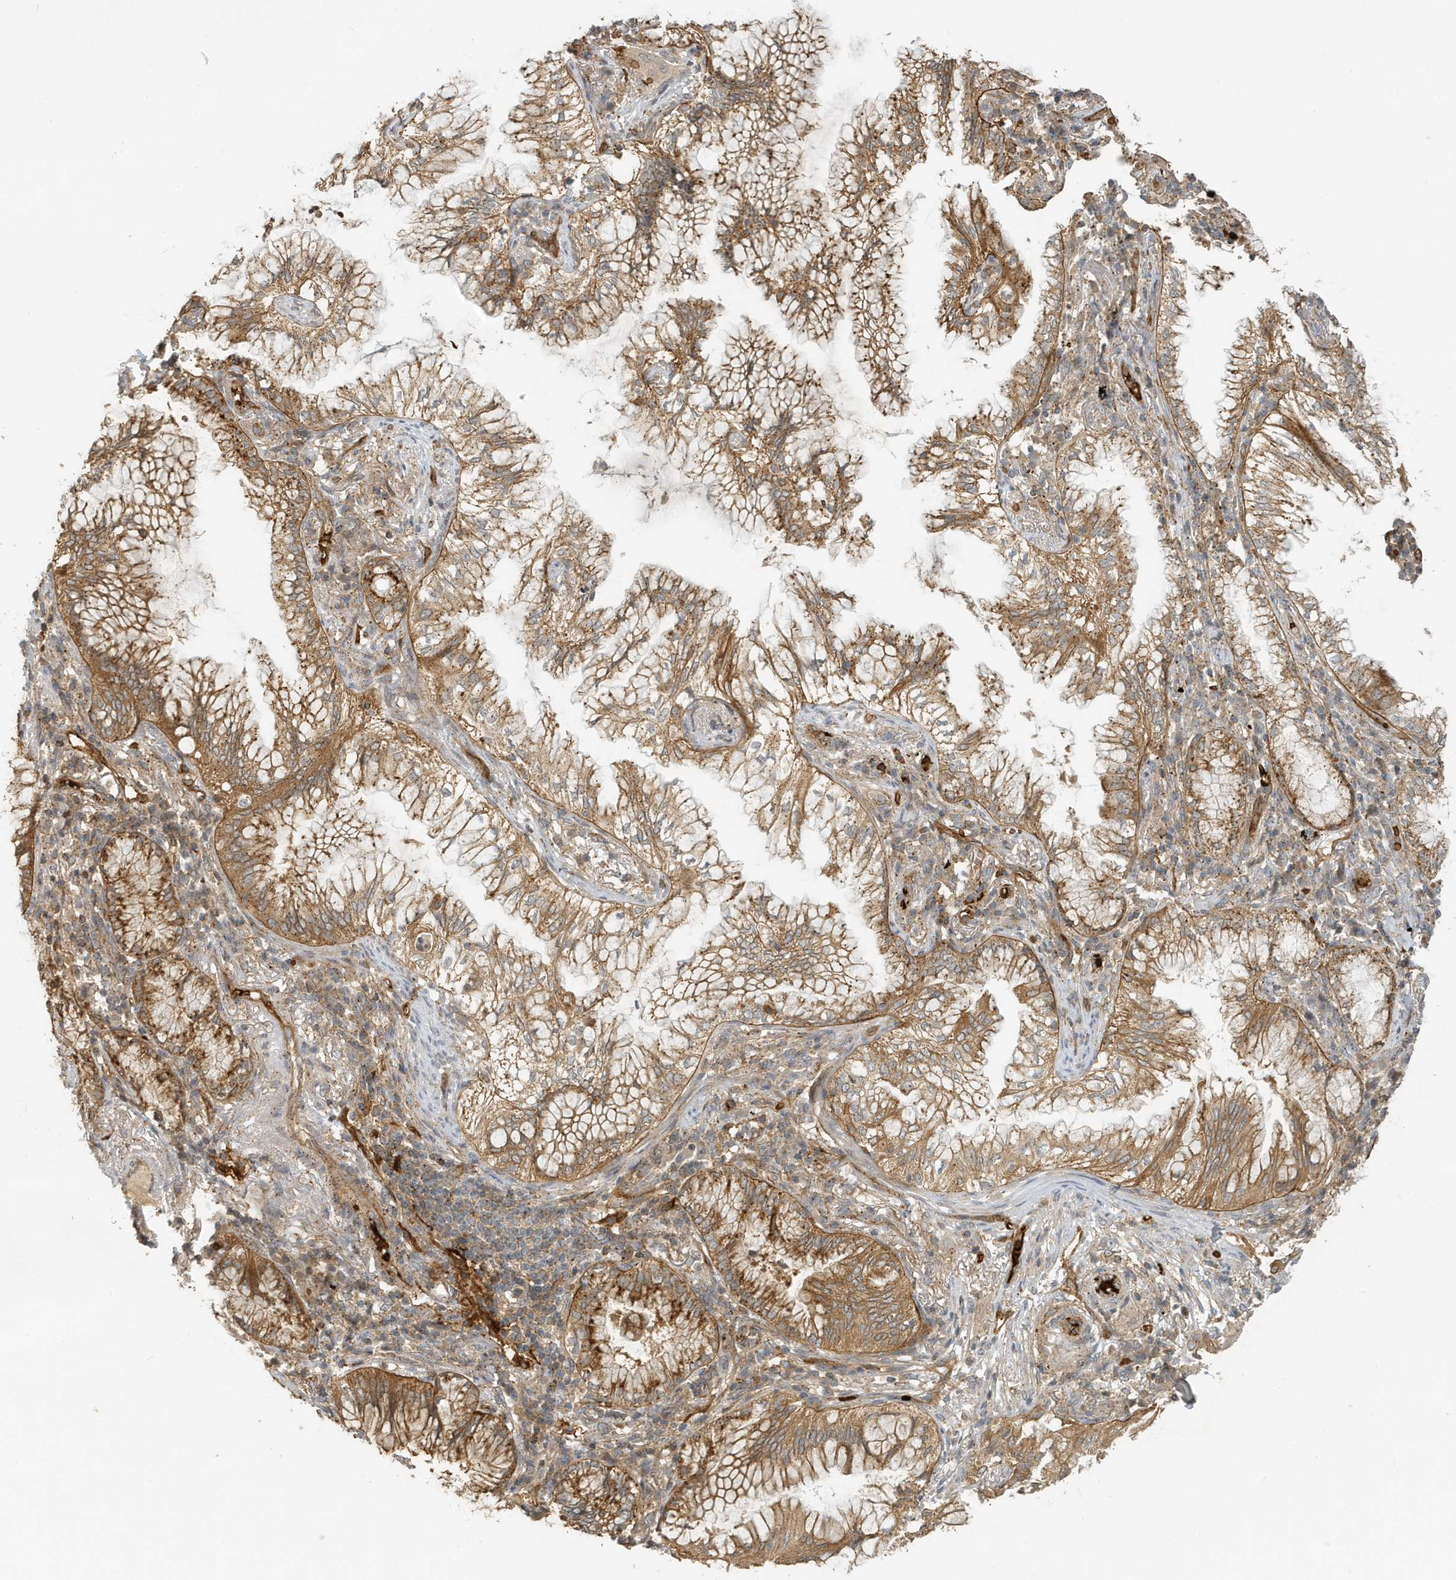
{"staining": {"intensity": "moderate", "quantity": ">75%", "location": "cytoplasmic/membranous"}, "tissue": "lung cancer", "cell_type": "Tumor cells", "image_type": "cancer", "snomed": [{"axis": "morphology", "description": "Adenocarcinoma, NOS"}, {"axis": "topography", "description": "Lung"}], "caption": "A brown stain labels moderate cytoplasmic/membranous positivity of a protein in human lung cancer (adenocarcinoma) tumor cells.", "gene": "FYCO1", "patient": {"sex": "female", "age": 70}}